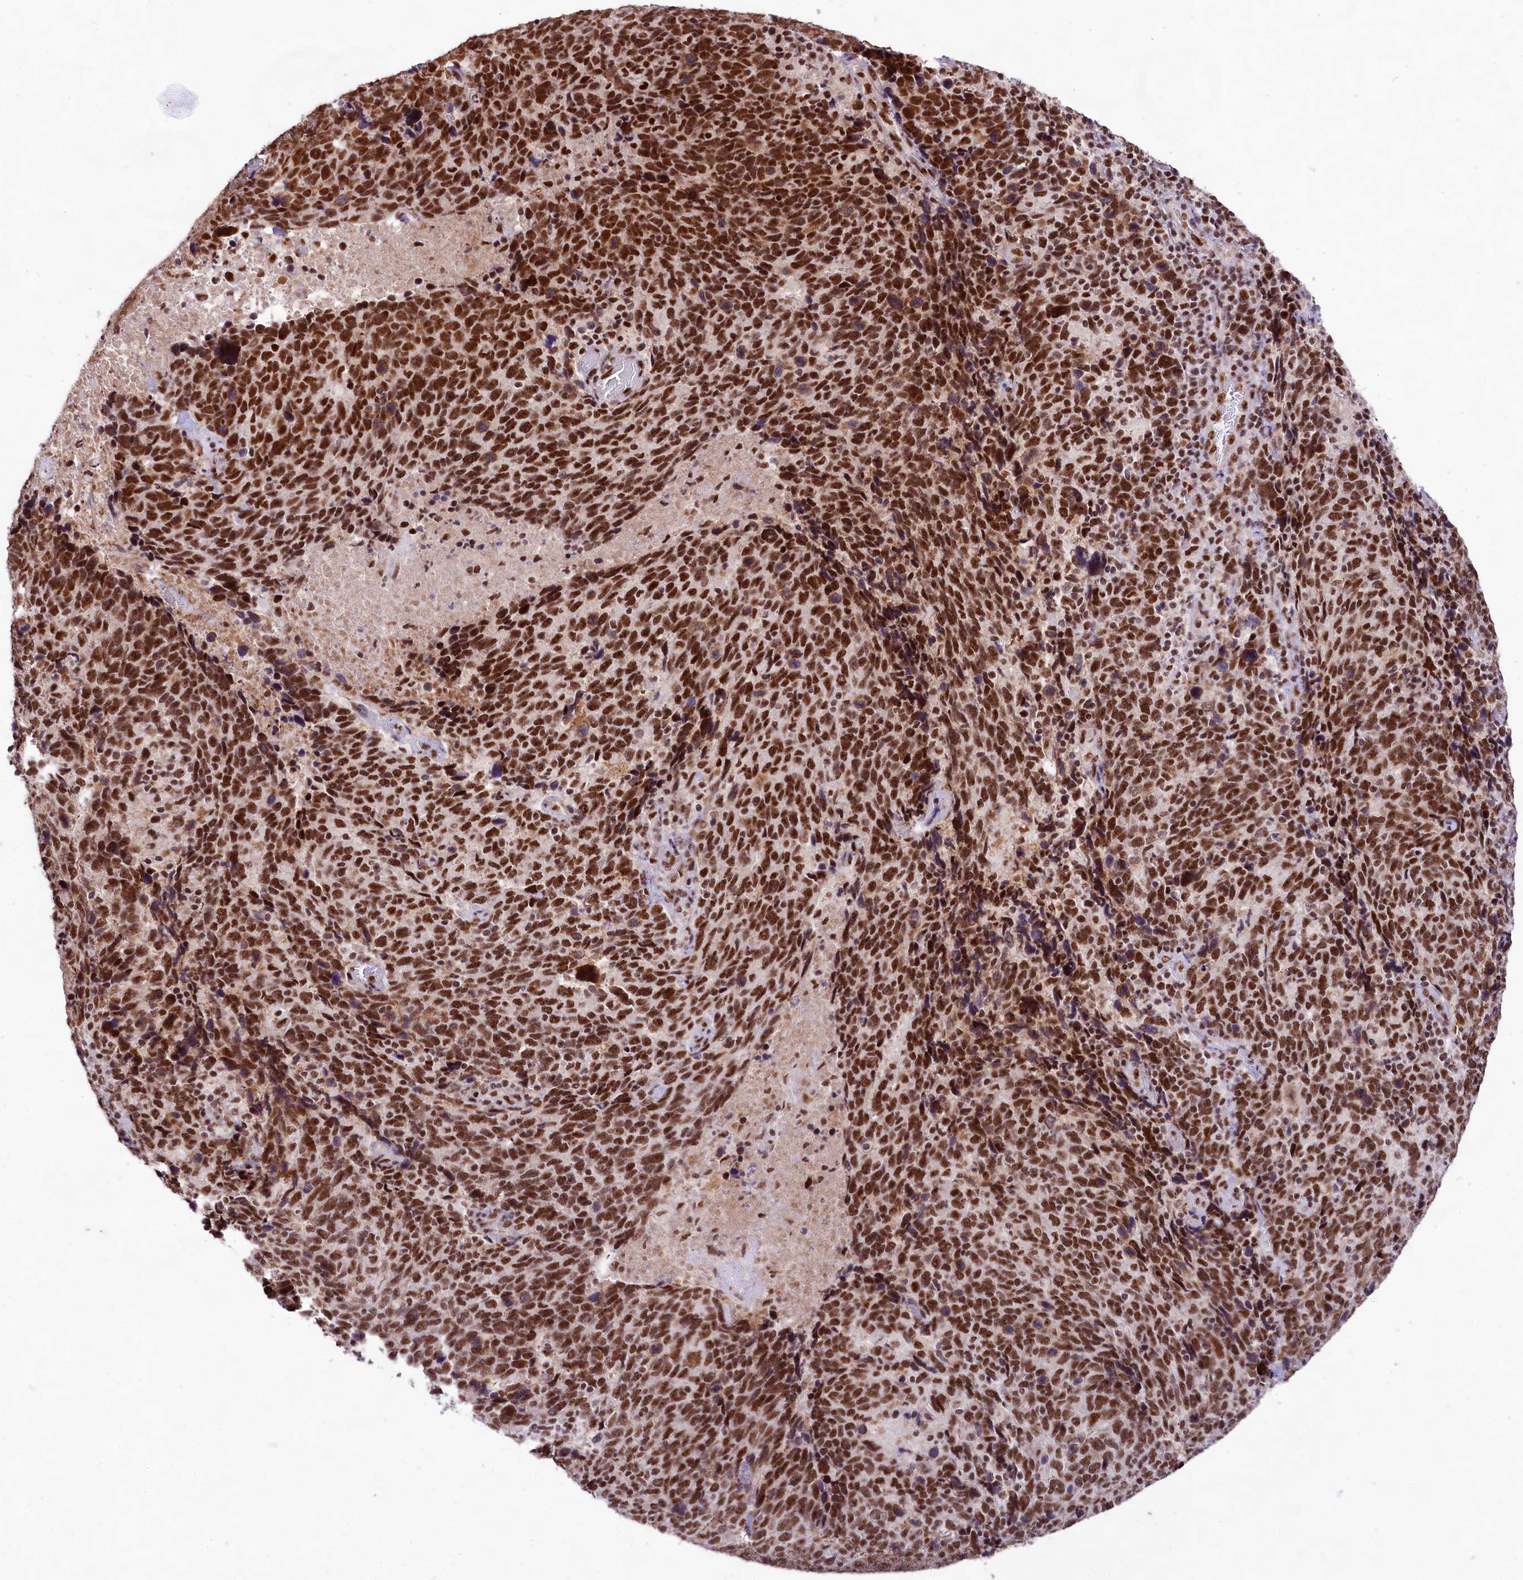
{"staining": {"intensity": "strong", "quantity": ">75%", "location": "nuclear"}, "tissue": "cervical cancer", "cell_type": "Tumor cells", "image_type": "cancer", "snomed": [{"axis": "morphology", "description": "Squamous cell carcinoma, NOS"}, {"axis": "topography", "description": "Cervix"}], "caption": "Cervical squamous cell carcinoma stained for a protein exhibits strong nuclear positivity in tumor cells.", "gene": "HIRA", "patient": {"sex": "female", "age": 41}}